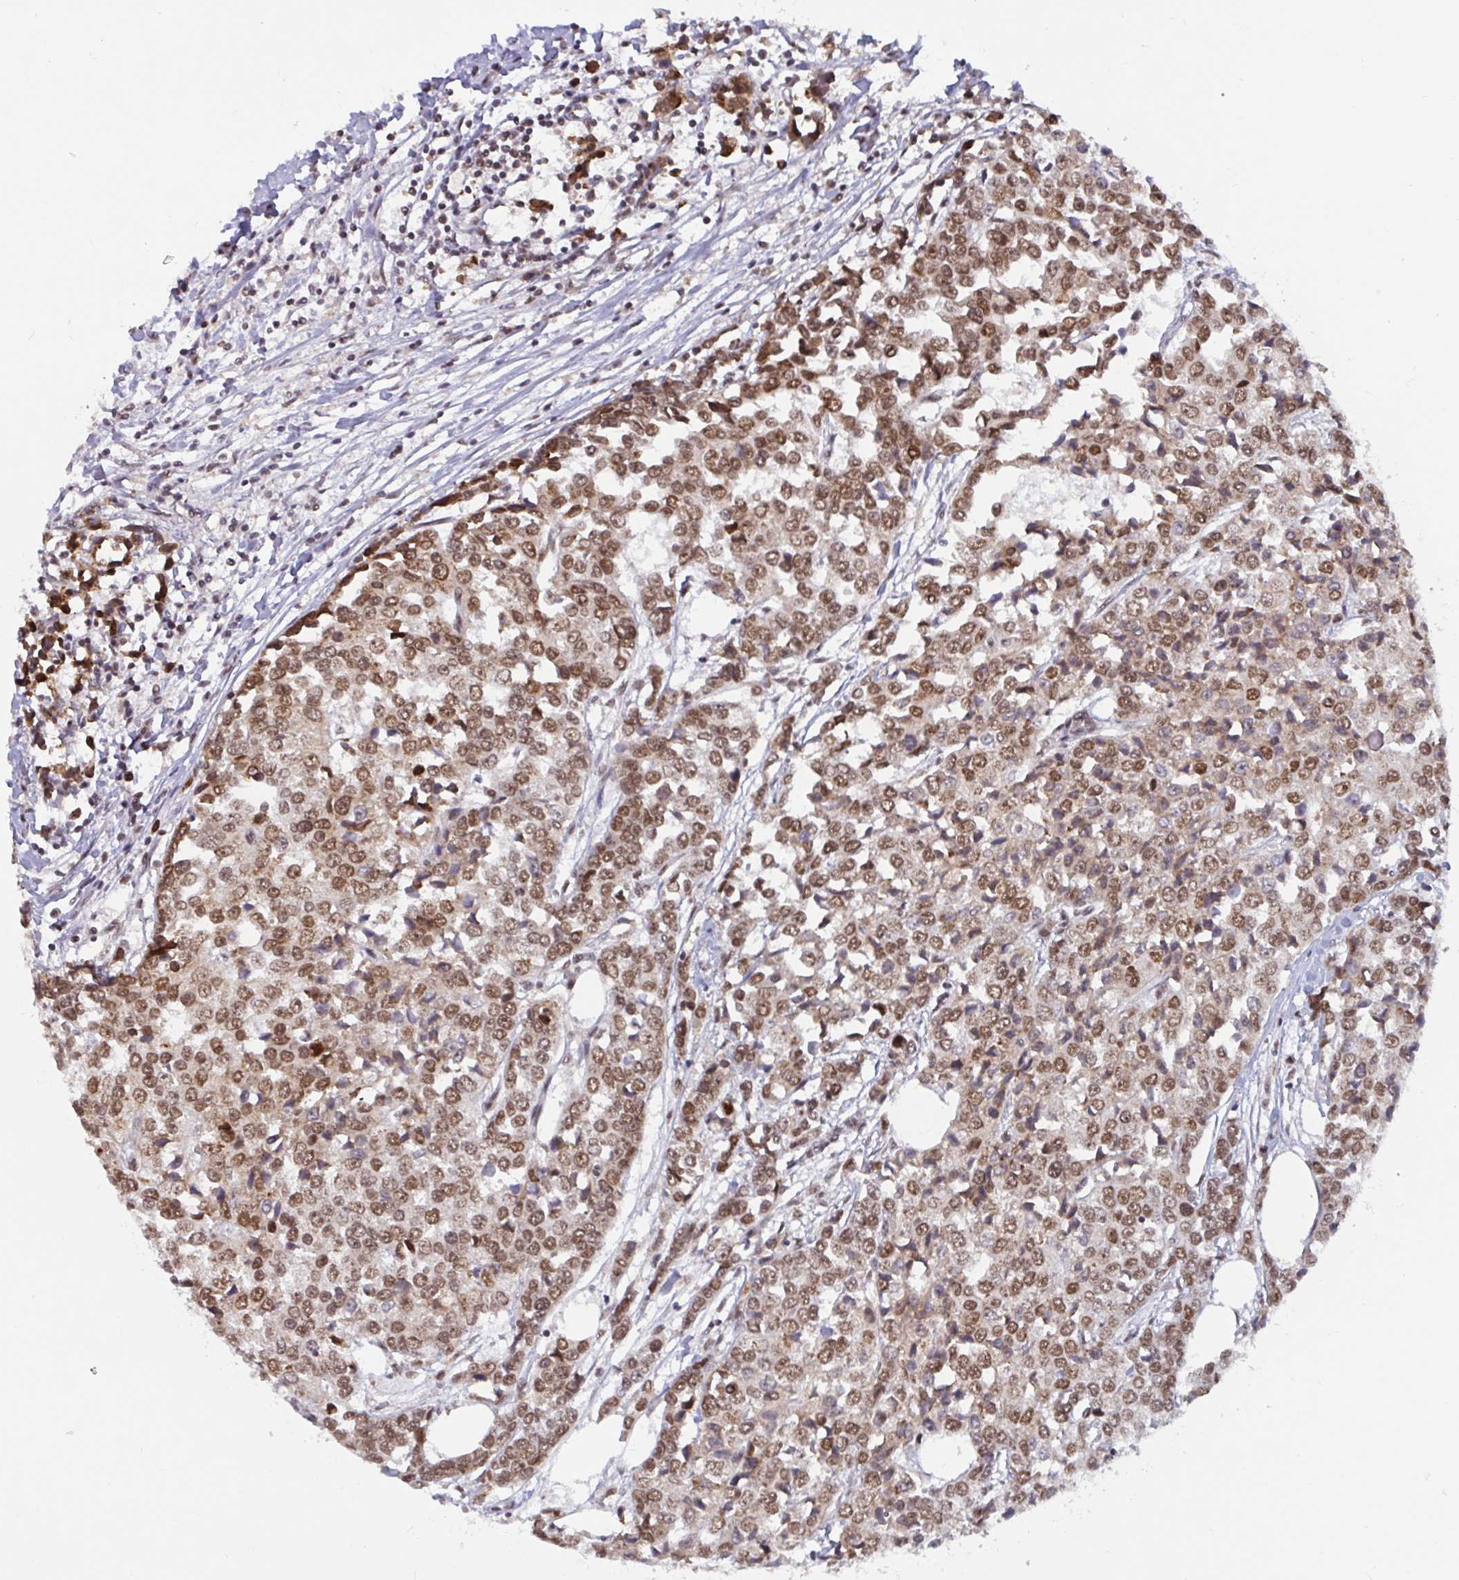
{"staining": {"intensity": "moderate", "quantity": ">75%", "location": "nuclear"}, "tissue": "breast cancer", "cell_type": "Tumor cells", "image_type": "cancer", "snomed": [{"axis": "morphology", "description": "Duct carcinoma"}, {"axis": "topography", "description": "Breast"}], "caption": "Immunohistochemical staining of breast cancer reveals medium levels of moderate nuclear protein expression in approximately >75% of tumor cells.", "gene": "PHF10", "patient": {"sex": "female", "age": 80}}